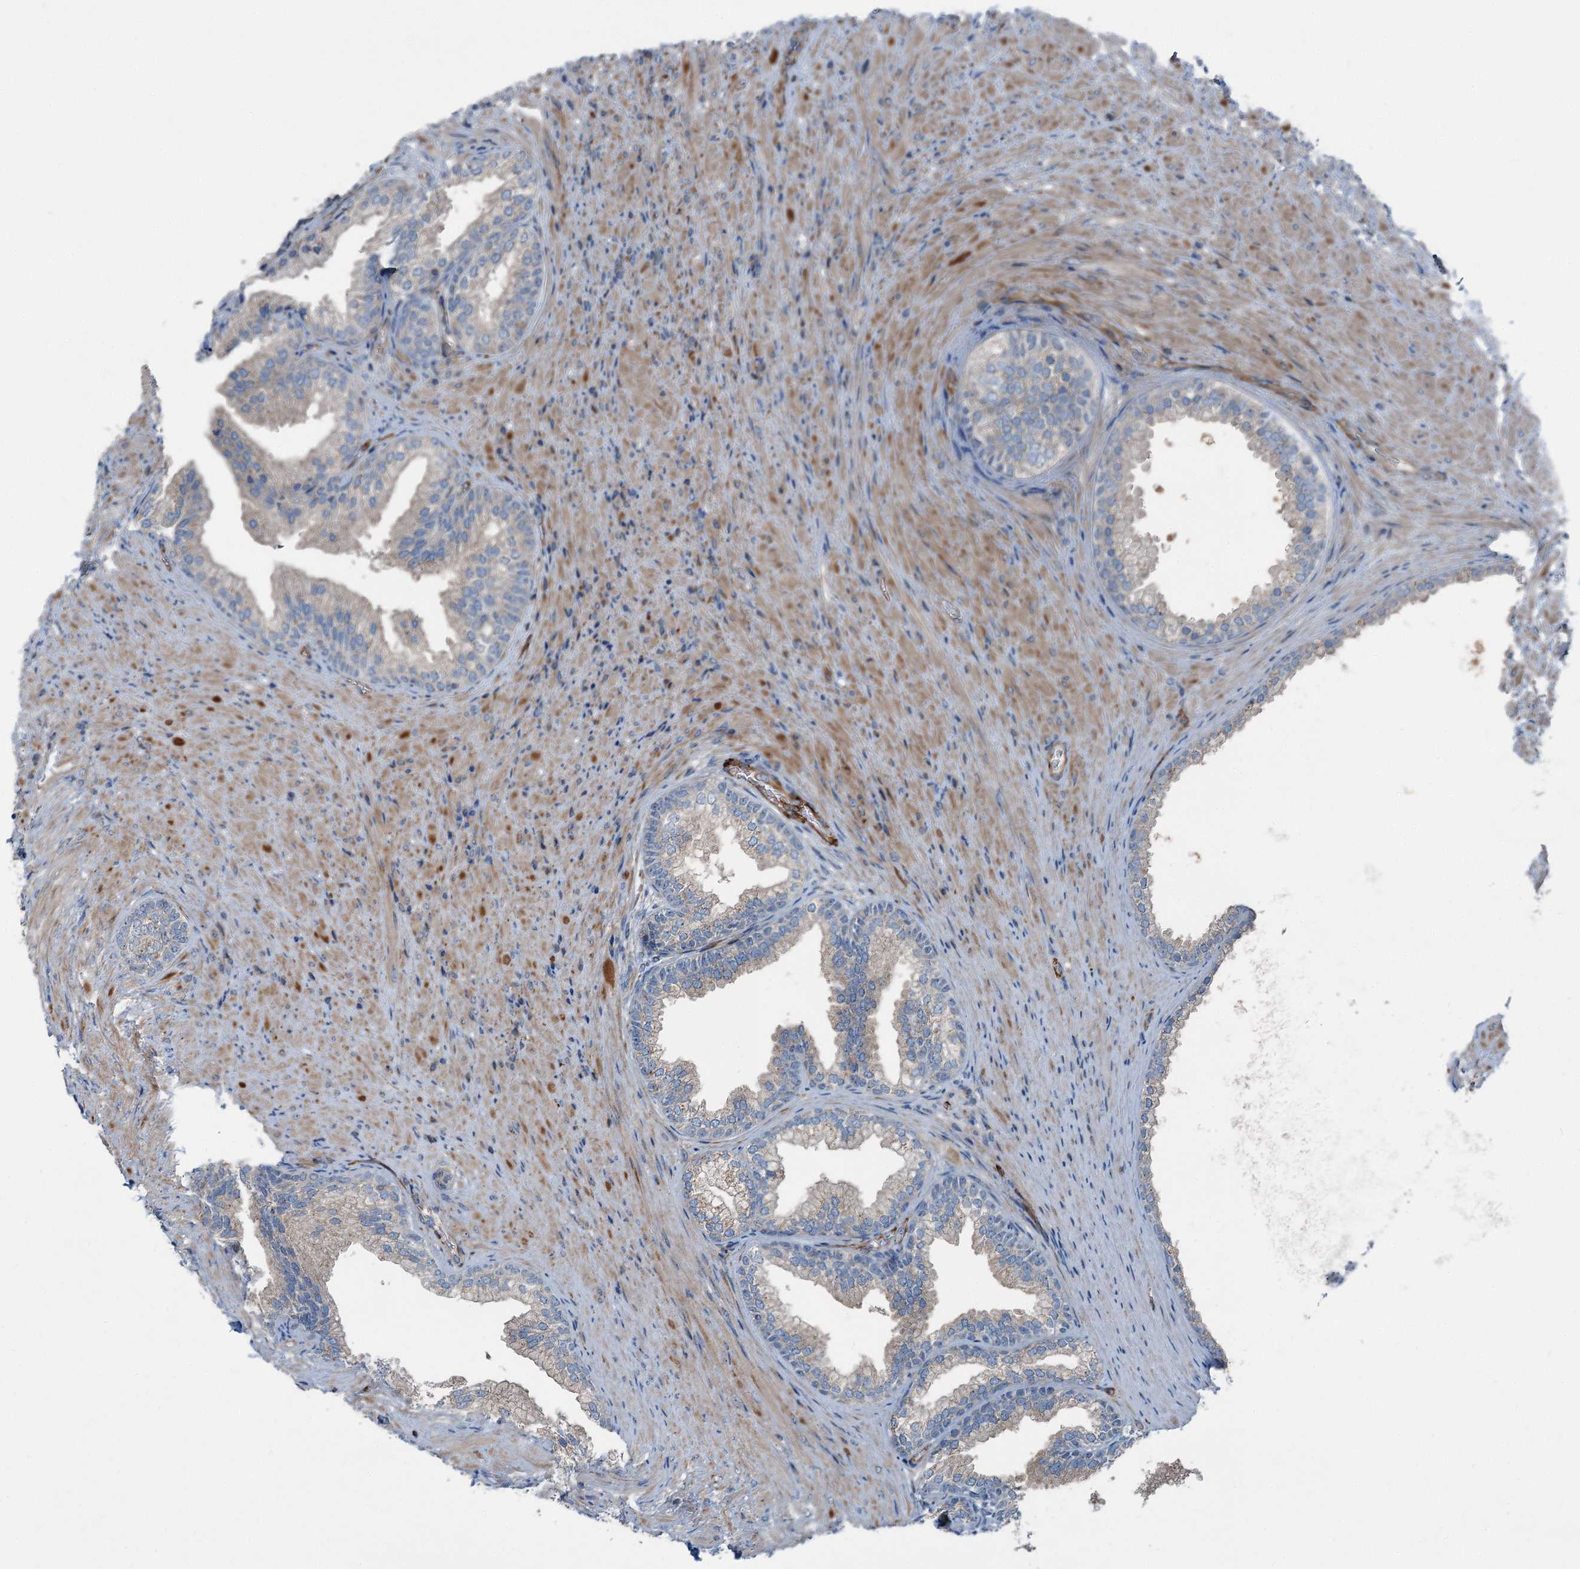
{"staining": {"intensity": "weak", "quantity": "25%-75%", "location": "cytoplasmic/membranous"}, "tissue": "prostate", "cell_type": "Glandular cells", "image_type": "normal", "snomed": [{"axis": "morphology", "description": "Normal tissue, NOS"}, {"axis": "topography", "description": "Prostate"}], "caption": "Immunohistochemical staining of unremarkable prostate shows low levels of weak cytoplasmic/membranous expression in approximately 25%-75% of glandular cells.", "gene": "AXL", "patient": {"sex": "male", "age": 76}}